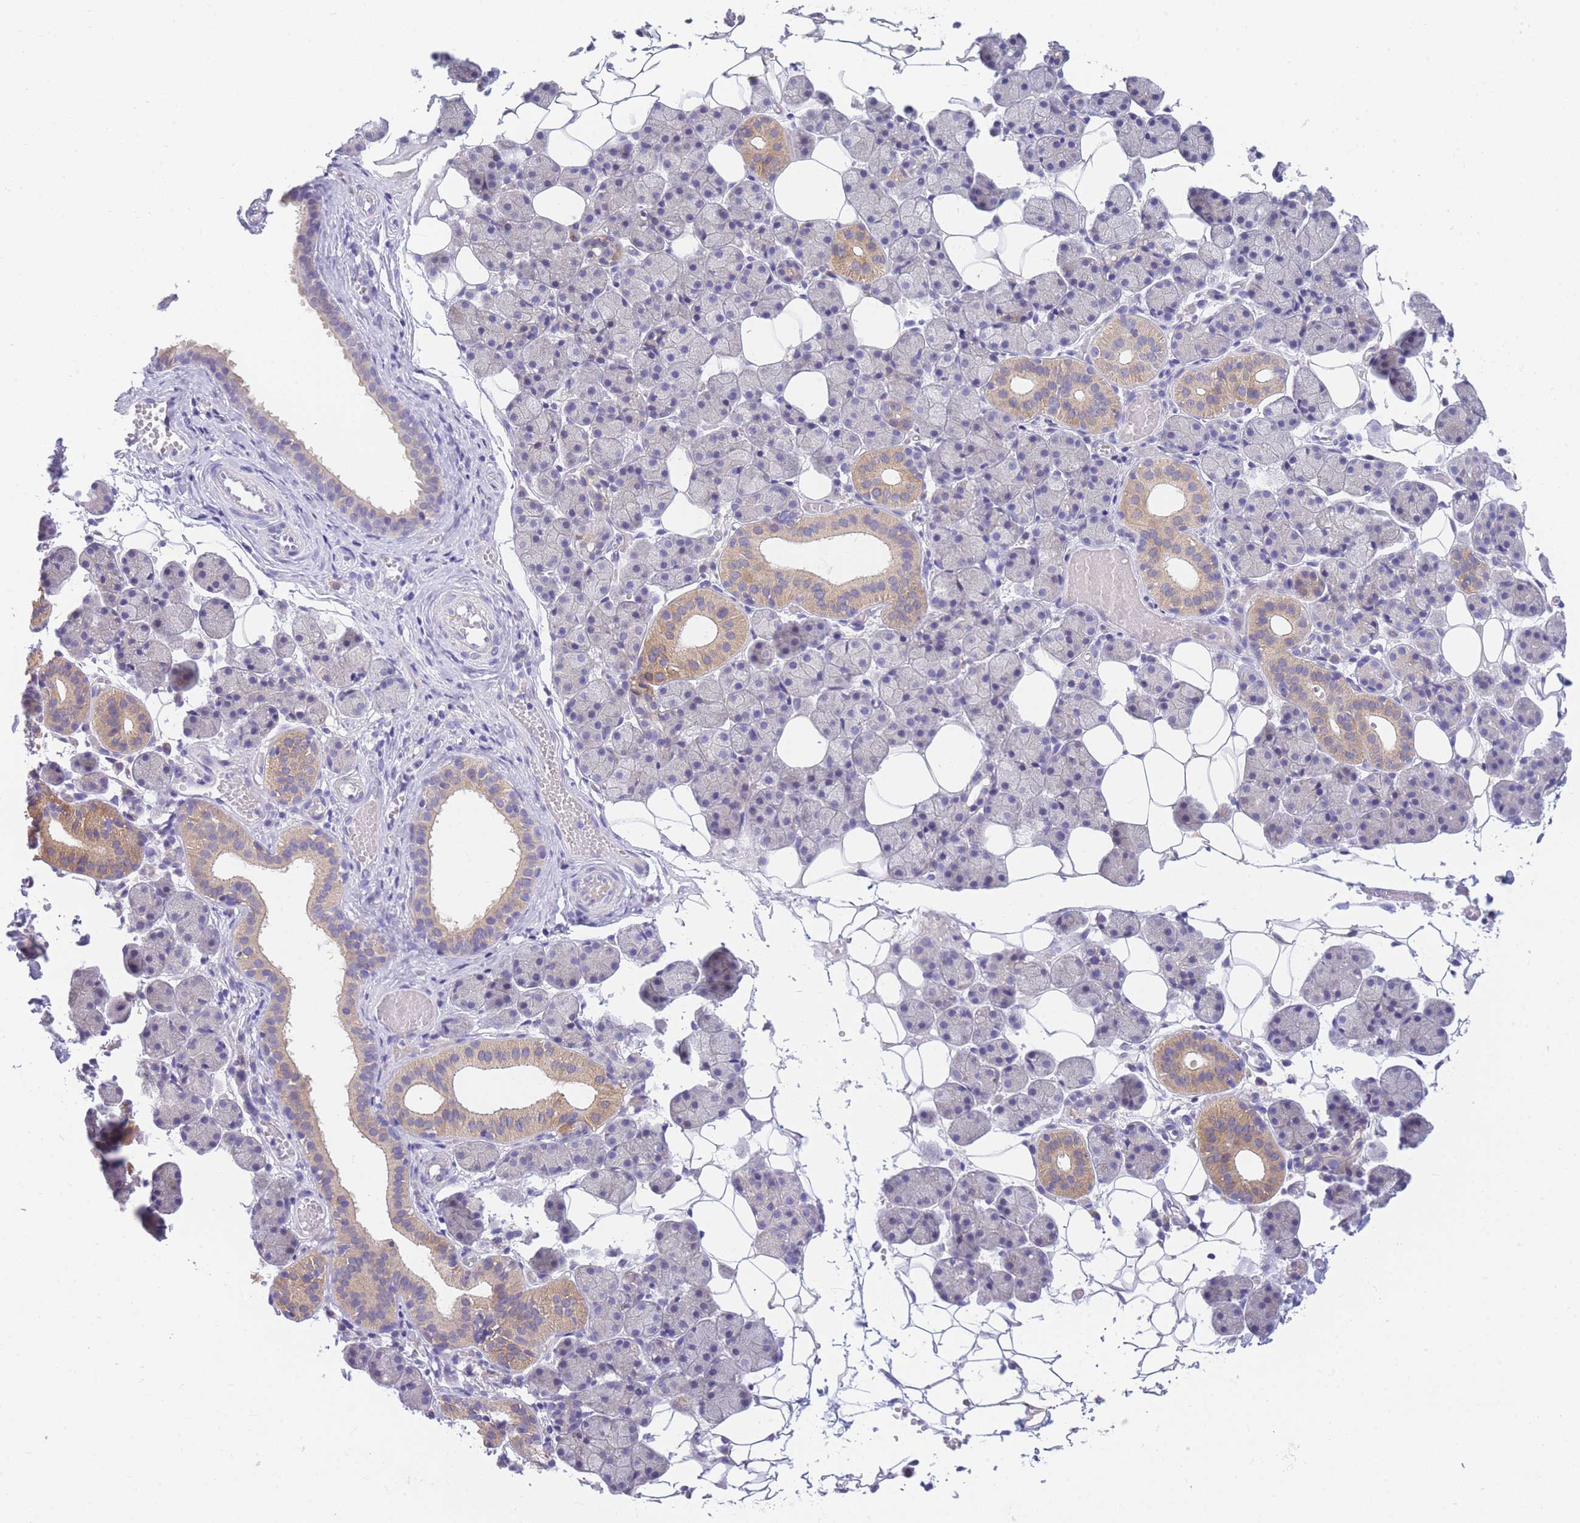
{"staining": {"intensity": "moderate", "quantity": "<25%", "location": "cytoplasmic/membranous"}, "tissue": "salivary gland", "cell_type": "Glandular cells", "image_type": "normal", "snomed": [{"axis": "morphology", "description": "Normal tissue, NOS"}, {"axis": "topography", "description": "Salivary gland"}], "caption": "Moderate cytoplasmic/membranous protein positivity is seen in about <25% of glandular cells in salivary gland. (DAB IHC, brown staining for protein, blue staining for nuclei).", "gene": "DHRS11", "patient": {"sex": "female", "age": 33}}